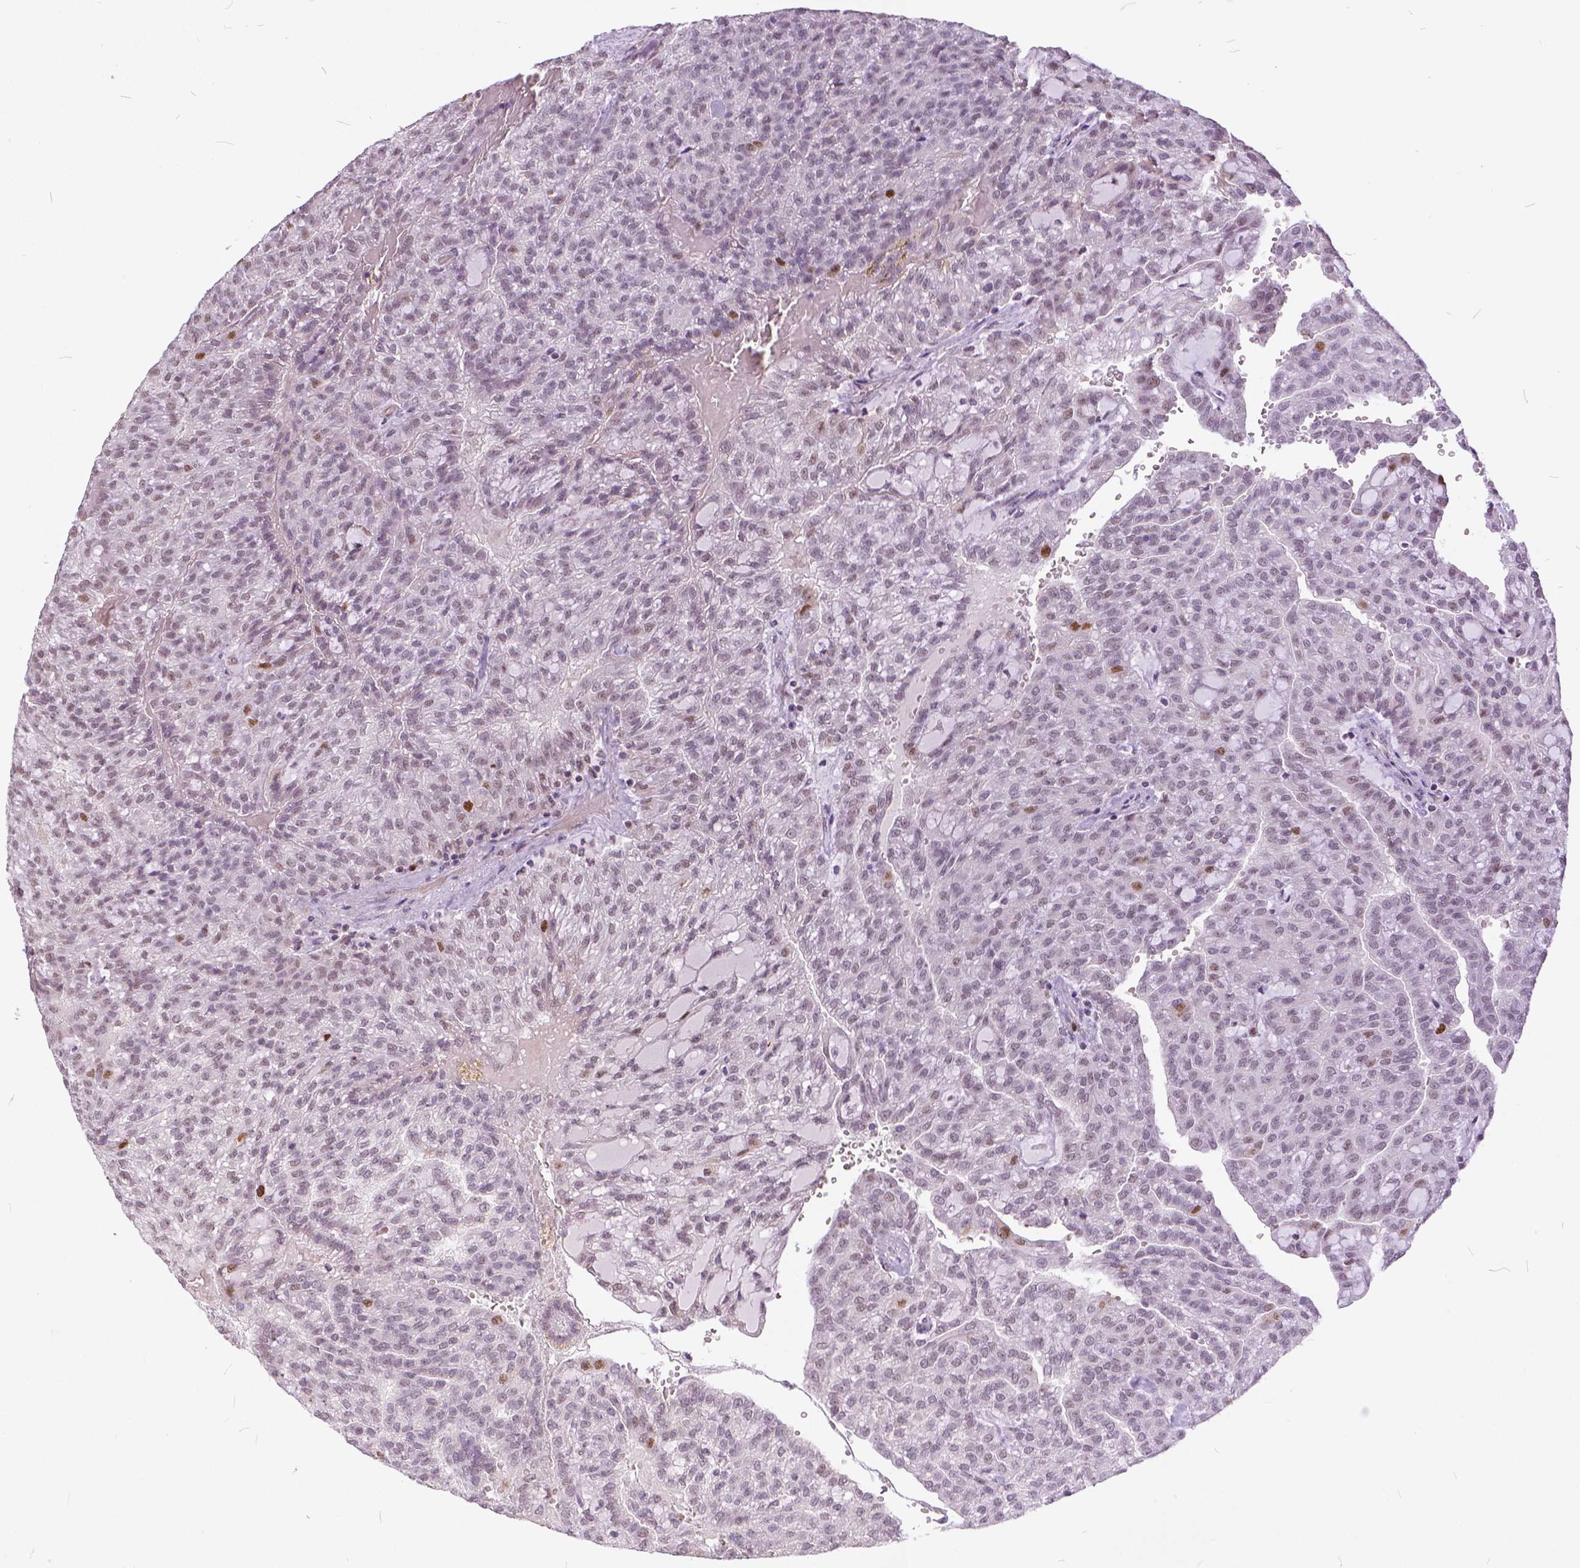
{"staining": {"intensity": "weak", "quantity": "<25%", "location": "nuclear"}, "tissue": "renal cancer", "cell_type": "Tumor cells", "image_type": "cancer", "snomed": [{"axis": "morphology", "description": "Adenocarcinoma, NOS"}, {"axis": "topography", "description": "Kidney"}], "caption": "Immunohistochemical staining of renal cancer (adenocarcinoma) displays no significant positivity in tumor cells.", "gene": "ERCC1", "patient": {"sex": "male", "age": 63}}